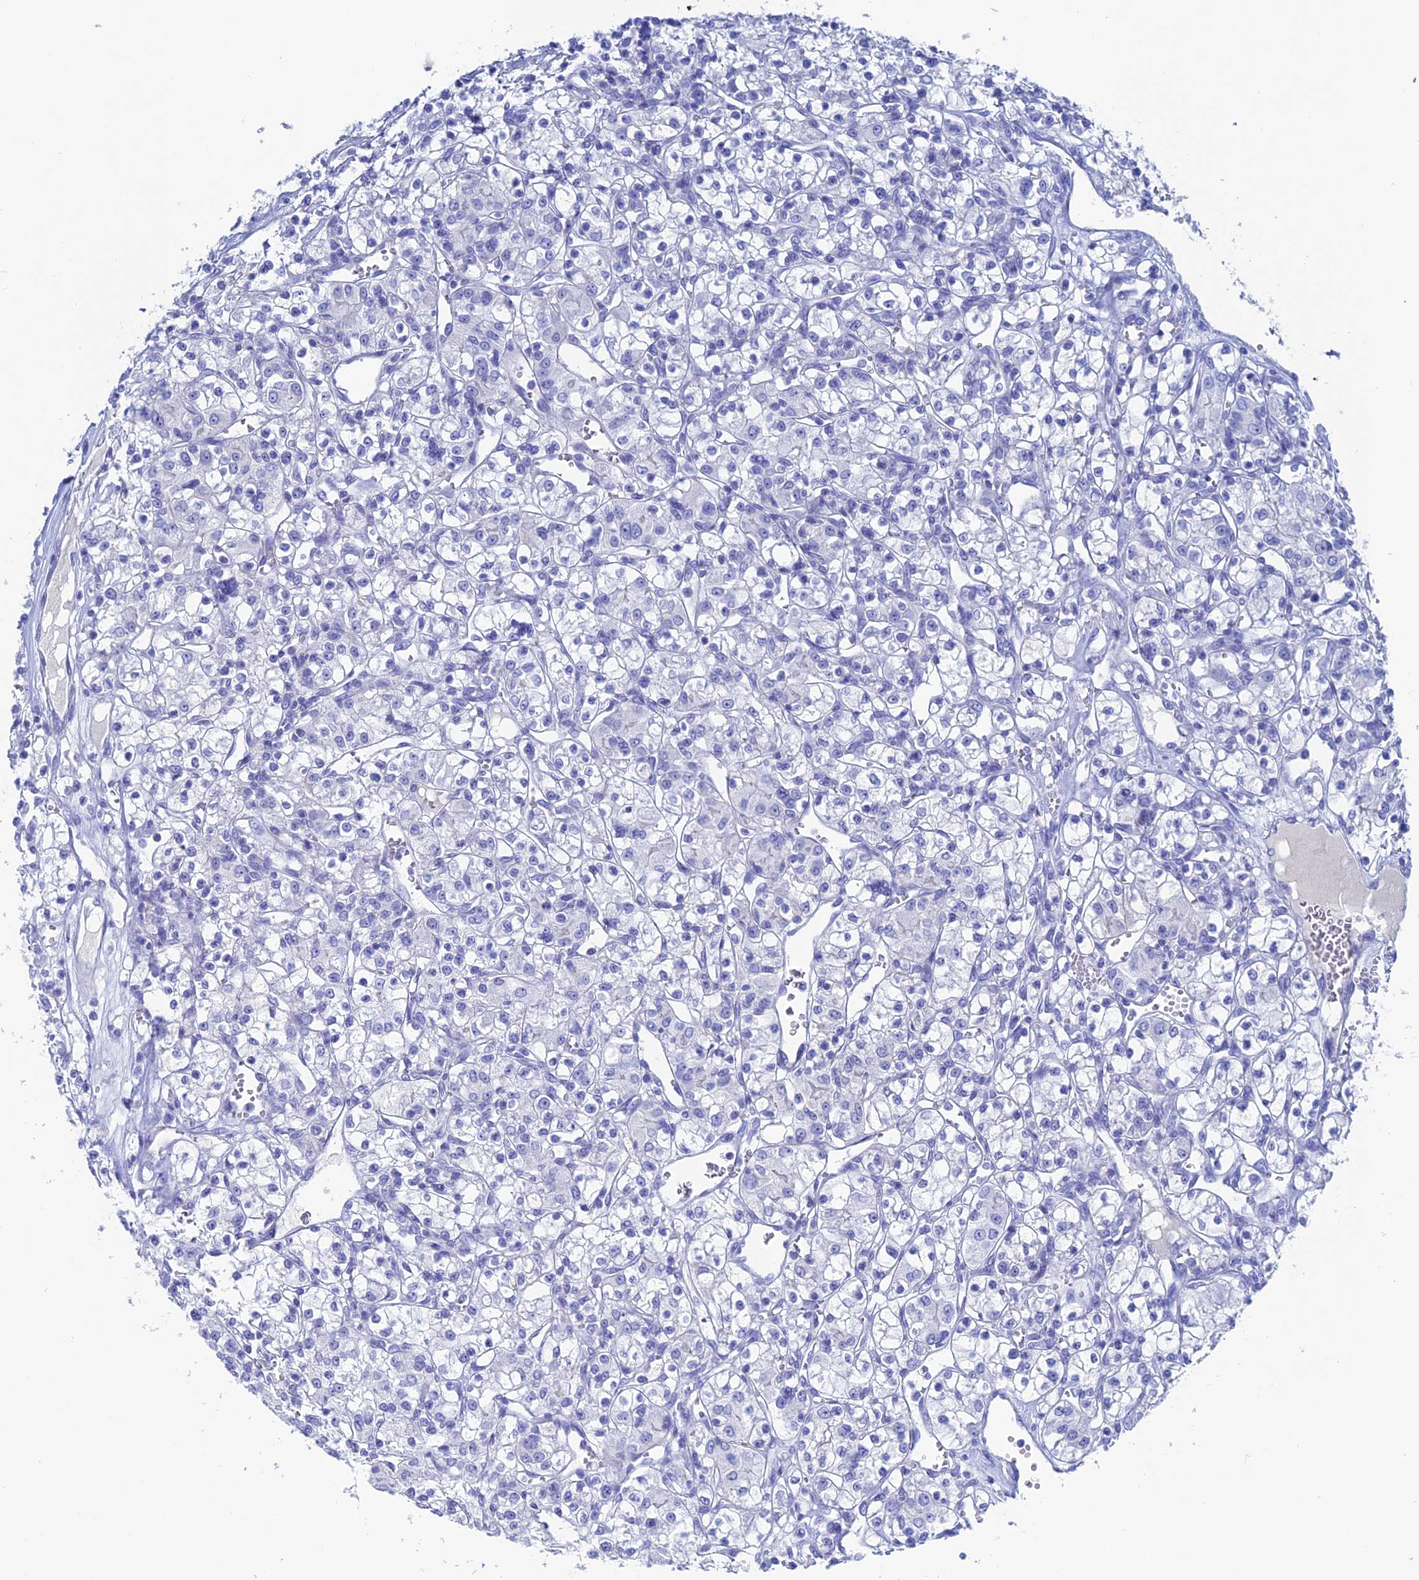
{"staining": {"intensity": "negative", "quantity": "none", "location": "none"}, "tissue": "renal cancer", "cell_type": "Tumor cells", "image_type": "cancer", "snomed": [{"axis": "morphology", "description": "Adenocarcinoma, NOS"}, {"axis": "topography", "description": "Kidney"}], "caption": "There is no significant staining in tumor cells of renal cancer.", "gene": "UNC119", "patient": {"sex": "female", "age": 59}}